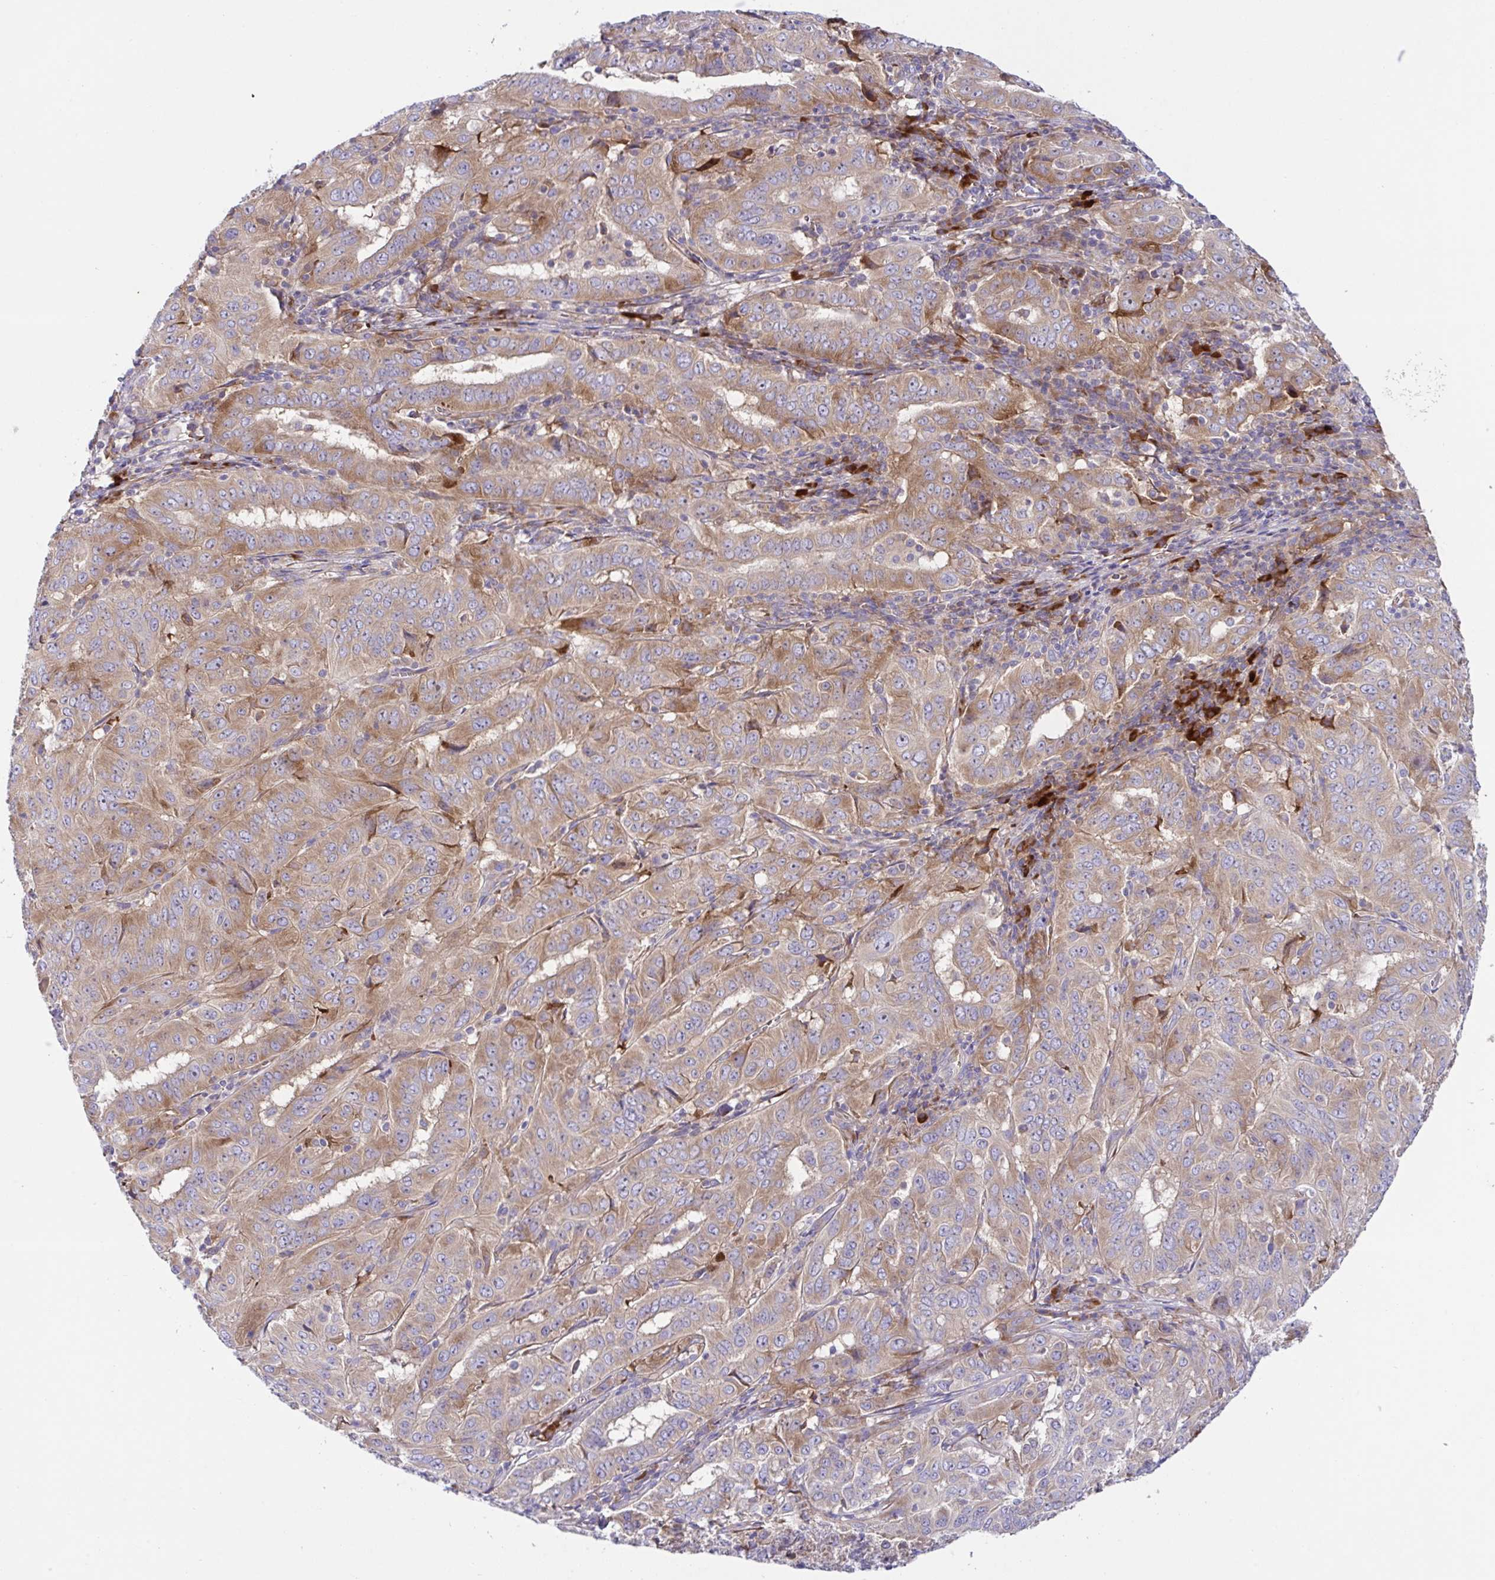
{"staining": {"intensity": "moderate", "quantity": ">75%", "location": "cytoplasmic/membranous"}, "tissue": "pancreatic cancer", "cell_type": "Tumor cells", "image_type": "cancer", "snomed": [{"axis": "morphology", "description": "Adenocarcinoma, NOS"}, {"axis": "topography", "description": "Pancreas"}], "caption": "Immunohistochemistry histopathology image of neoplastic tissue: pancreatic adenocarcinoma stained using immunohistochemistry reveals medium levels of moderate protein expression localized specifically in the cytoplasmic/membranous of tumor cells, appearing as a cytoplasmic/membranous brown color.", "gene": "FAU", "patient": {"sex": "male", "age": 63}}